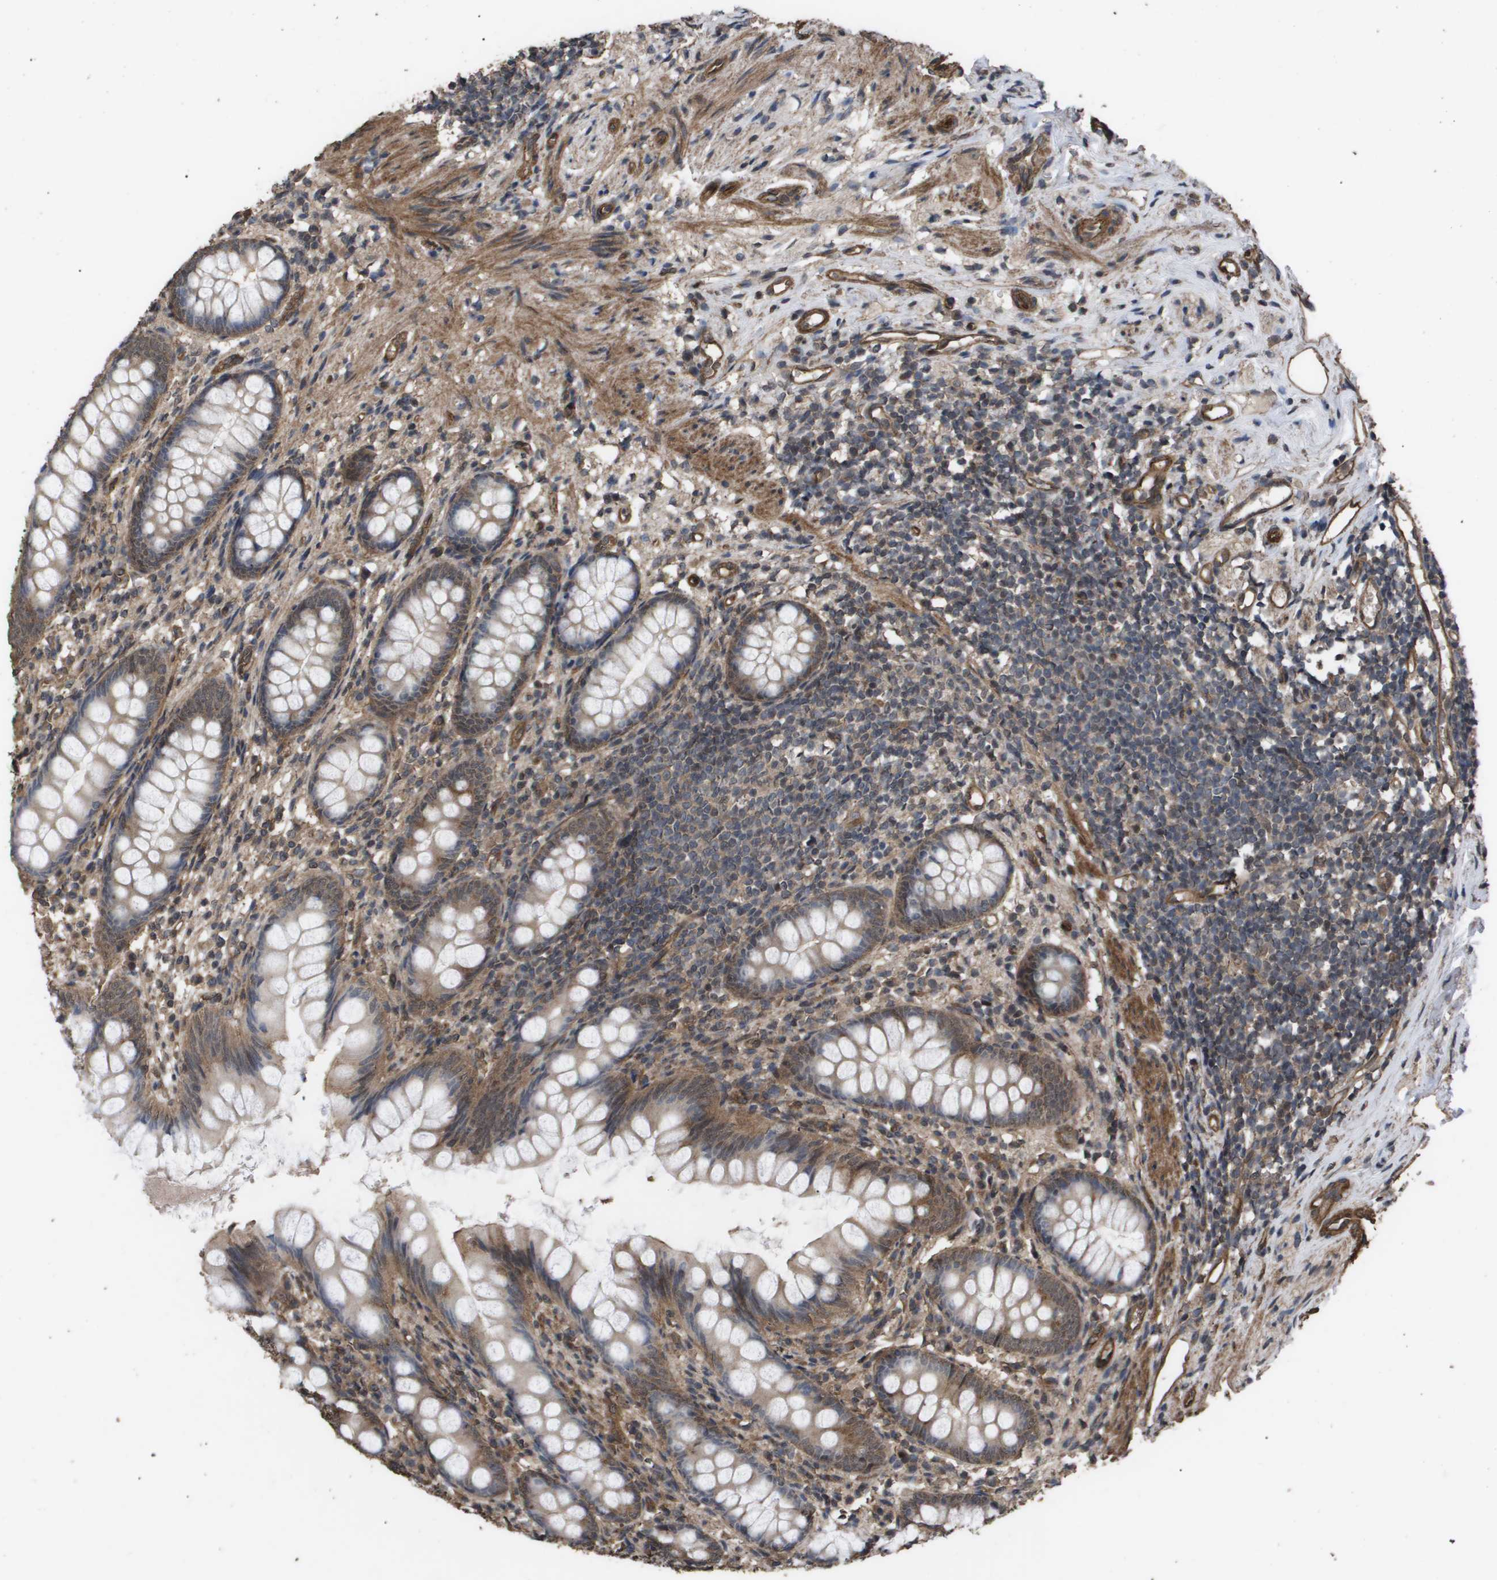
{"staining": {"intensity": "moderate", "quantity": ">75%", "location": "cytoplasmic/membranous"}, "tissue": "appendix", "cell_type": "Glandular cells", "image_type": "normal", "snomed": [{"axis": "morphology", "description": "Normal tissue, NOS"}, {"axis": "topography", "description": "Appendix"}], "caption": "About >75% of glandular cells in unremarkable appendix show moderate cytoplasmic/membranous protein positivity as visualized by brown immunohistochemical staining.", "gene": "CUL5", "patient": {"sex": "female", "age": 77}}